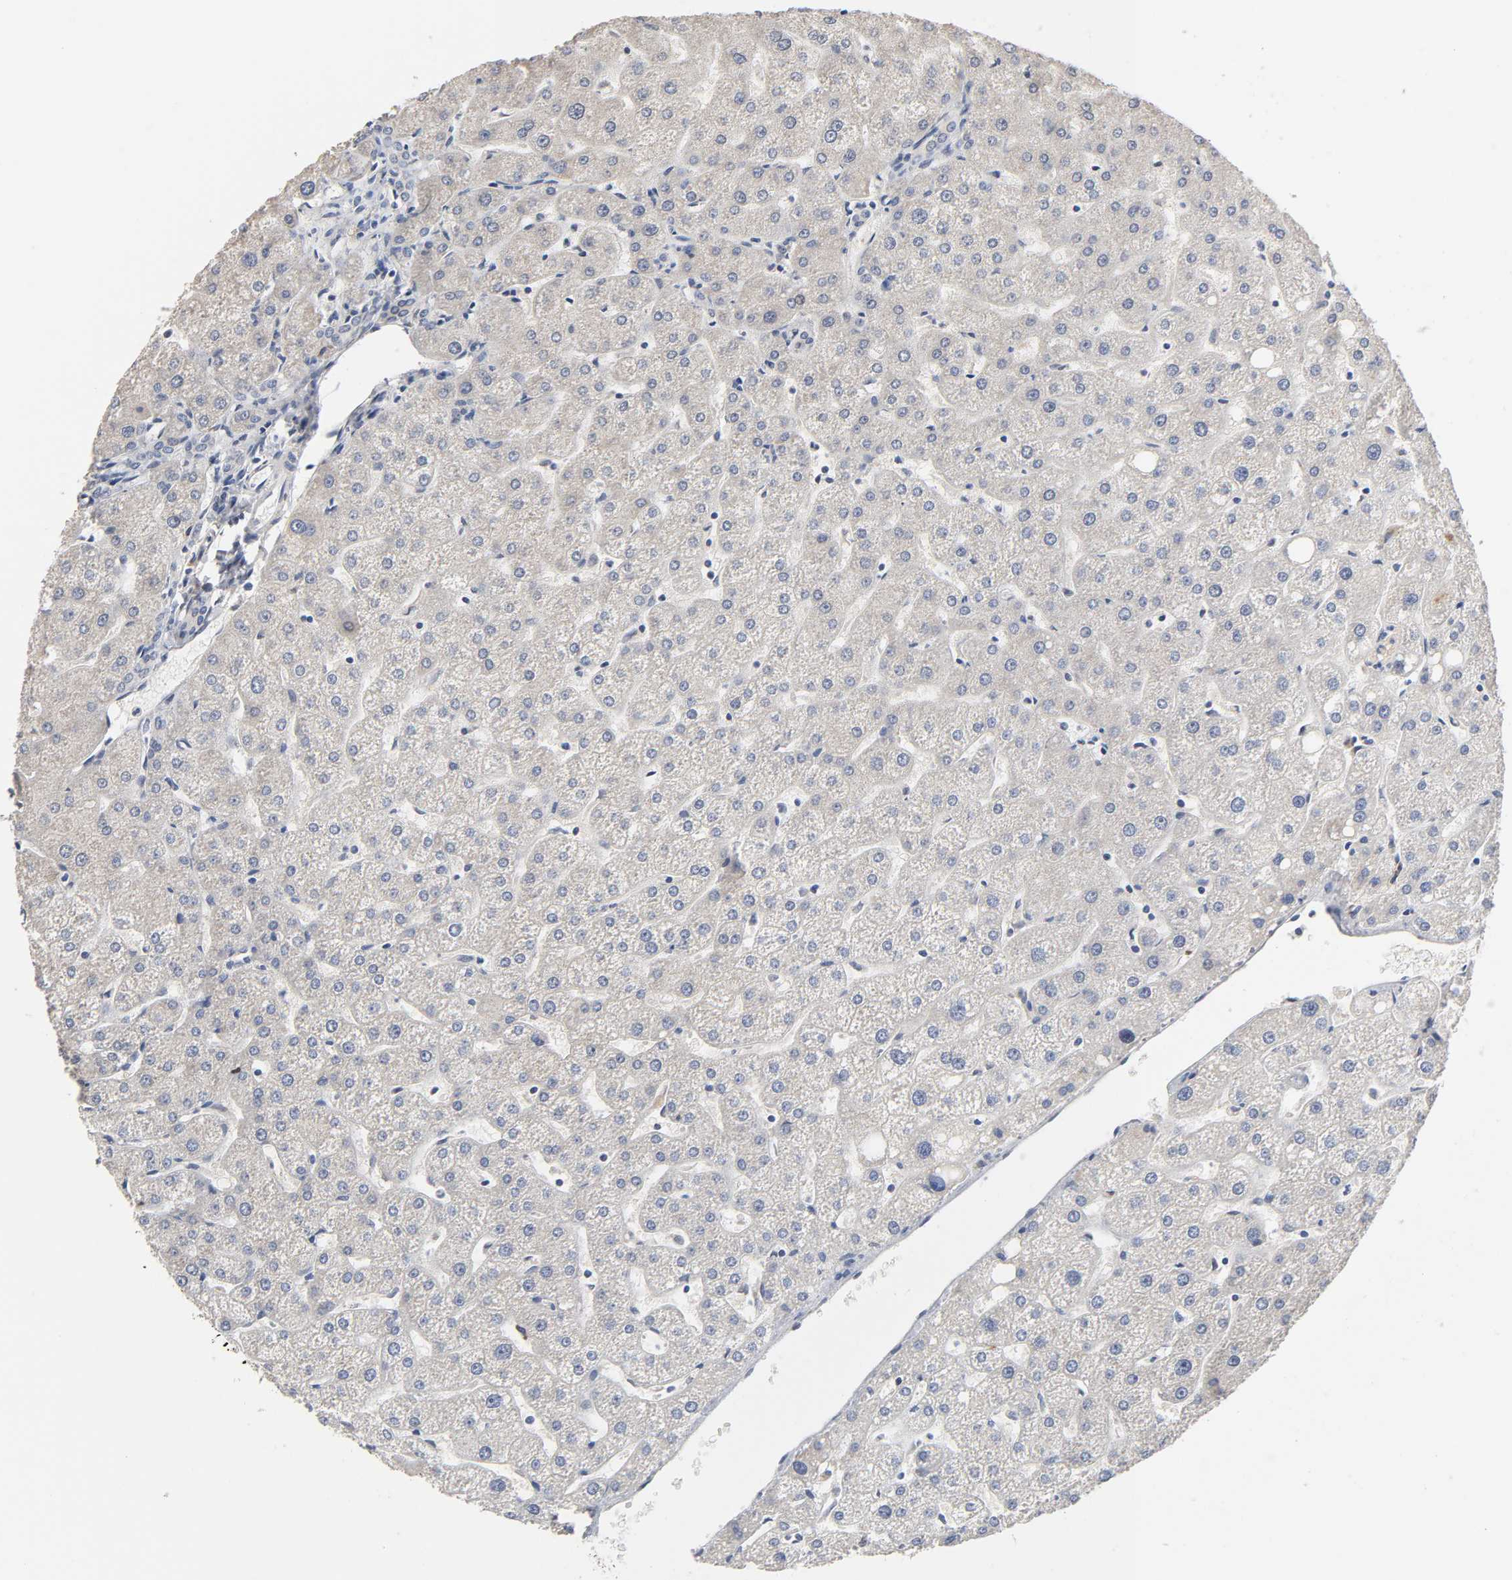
{"staining": {"intensity": "negative", "quantity": "none", "location": "none"}, "tissue": "liver", "cell_type": "Cholangiocytes", "image_type": "normal", "snomed": [{"axis": "morphology", "description": "Normal tissue, NOS"}, {"axis": "topography", "description": "Liver"}], "caption": "Immunohistochemical staining of benign human liver displays no significant staining in cholangiocytes.", "gene": "HDLBP", "patient": {"sex": "male", "age": 67}}